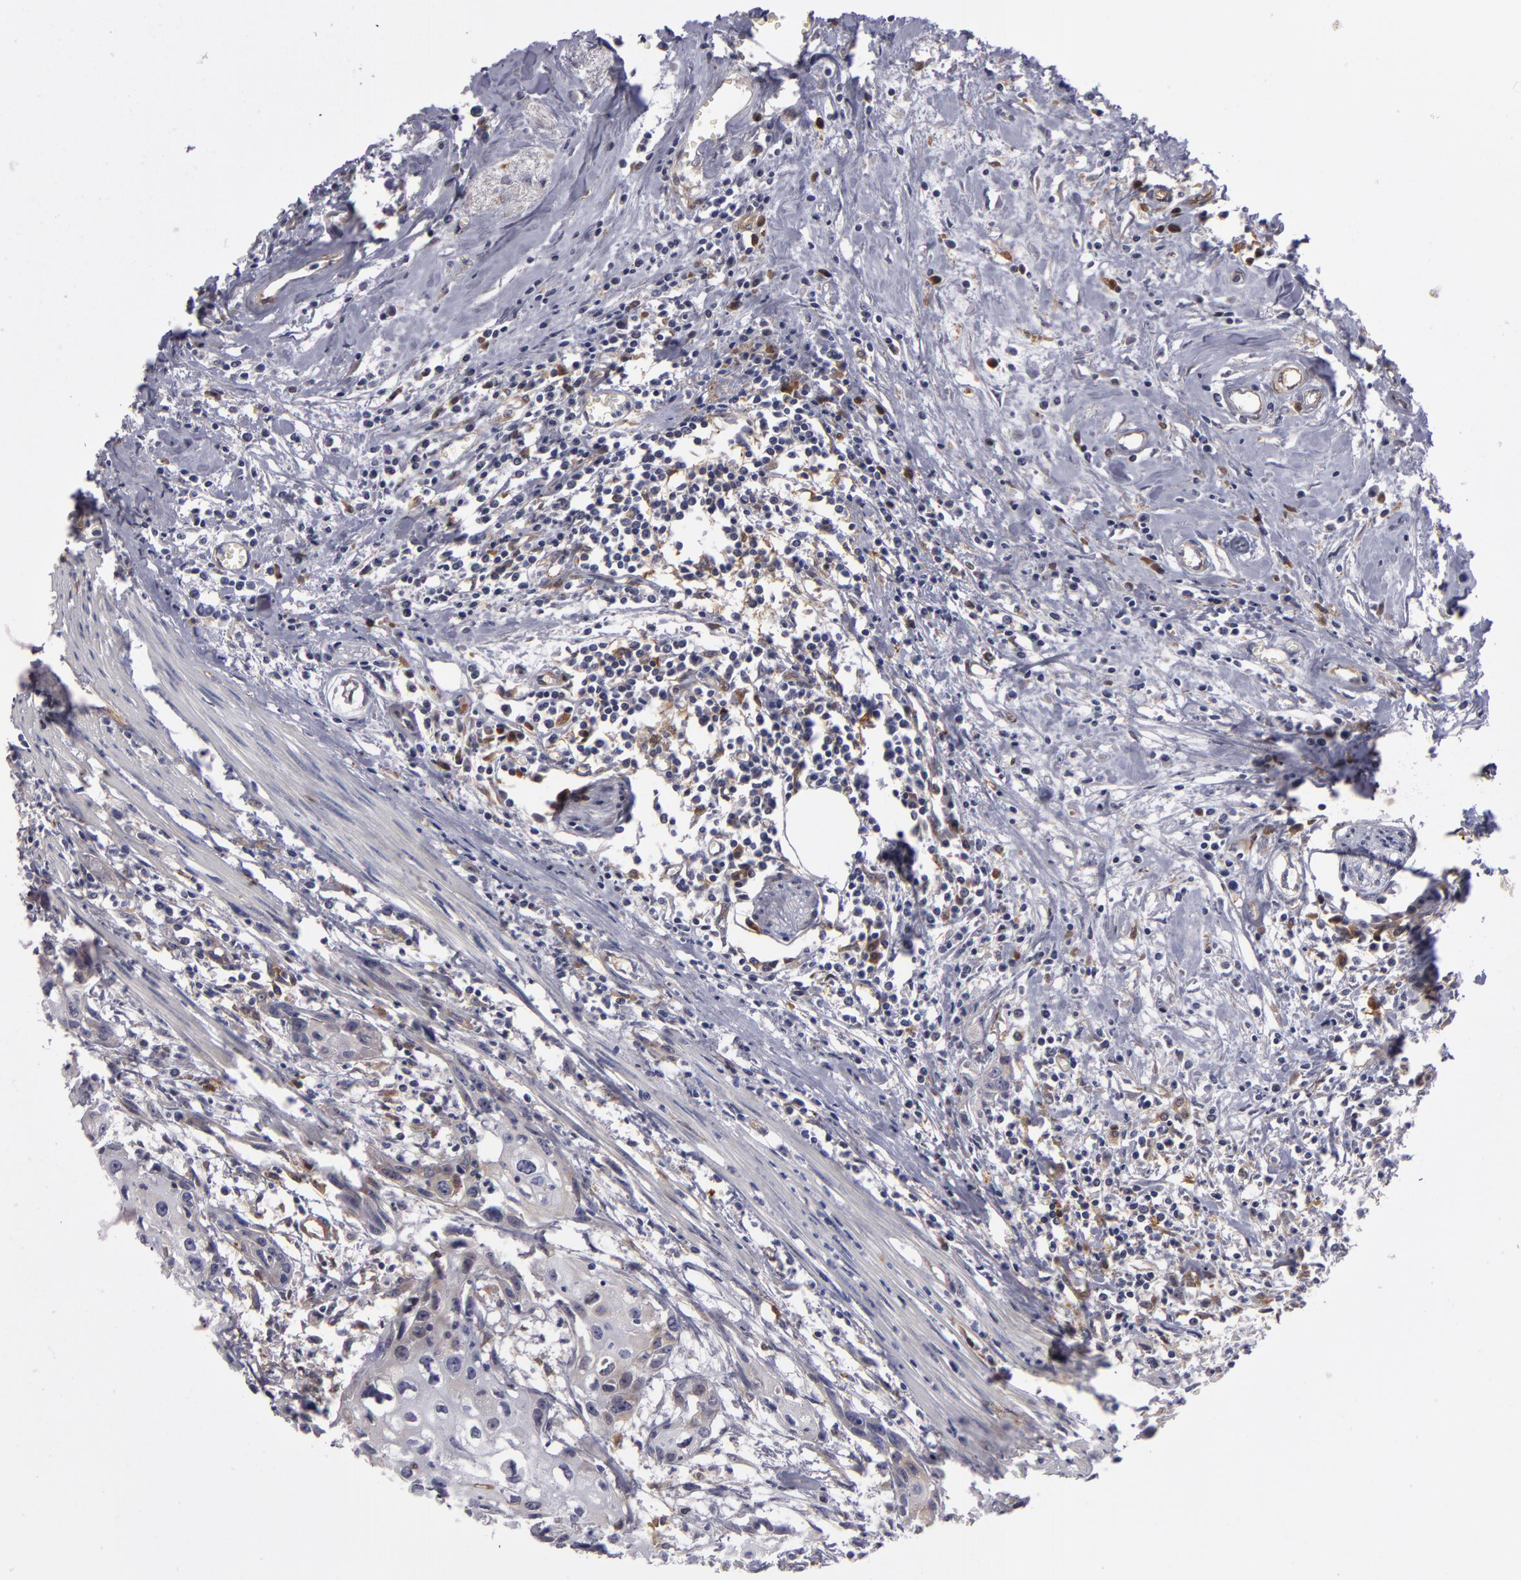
{"staining": {"intensity": "weak", "quantity": "<25%", "location": "cytoplasmic/membranous"}, "tissue": "urothelial cancer", "cell_type": "Tumor cells", "image_type": "cancer", "snomed": [{"axis": "morphology", "description": "Urothelial carcinoma, High grade"}, {"axis": "topography", "description": "Urinary bladder"}], "caption": "There is no significant expression in tumor cells of urothelial cancer.", "gene": "ZNF229", "patient": {"sex": "male", "age": 54}}